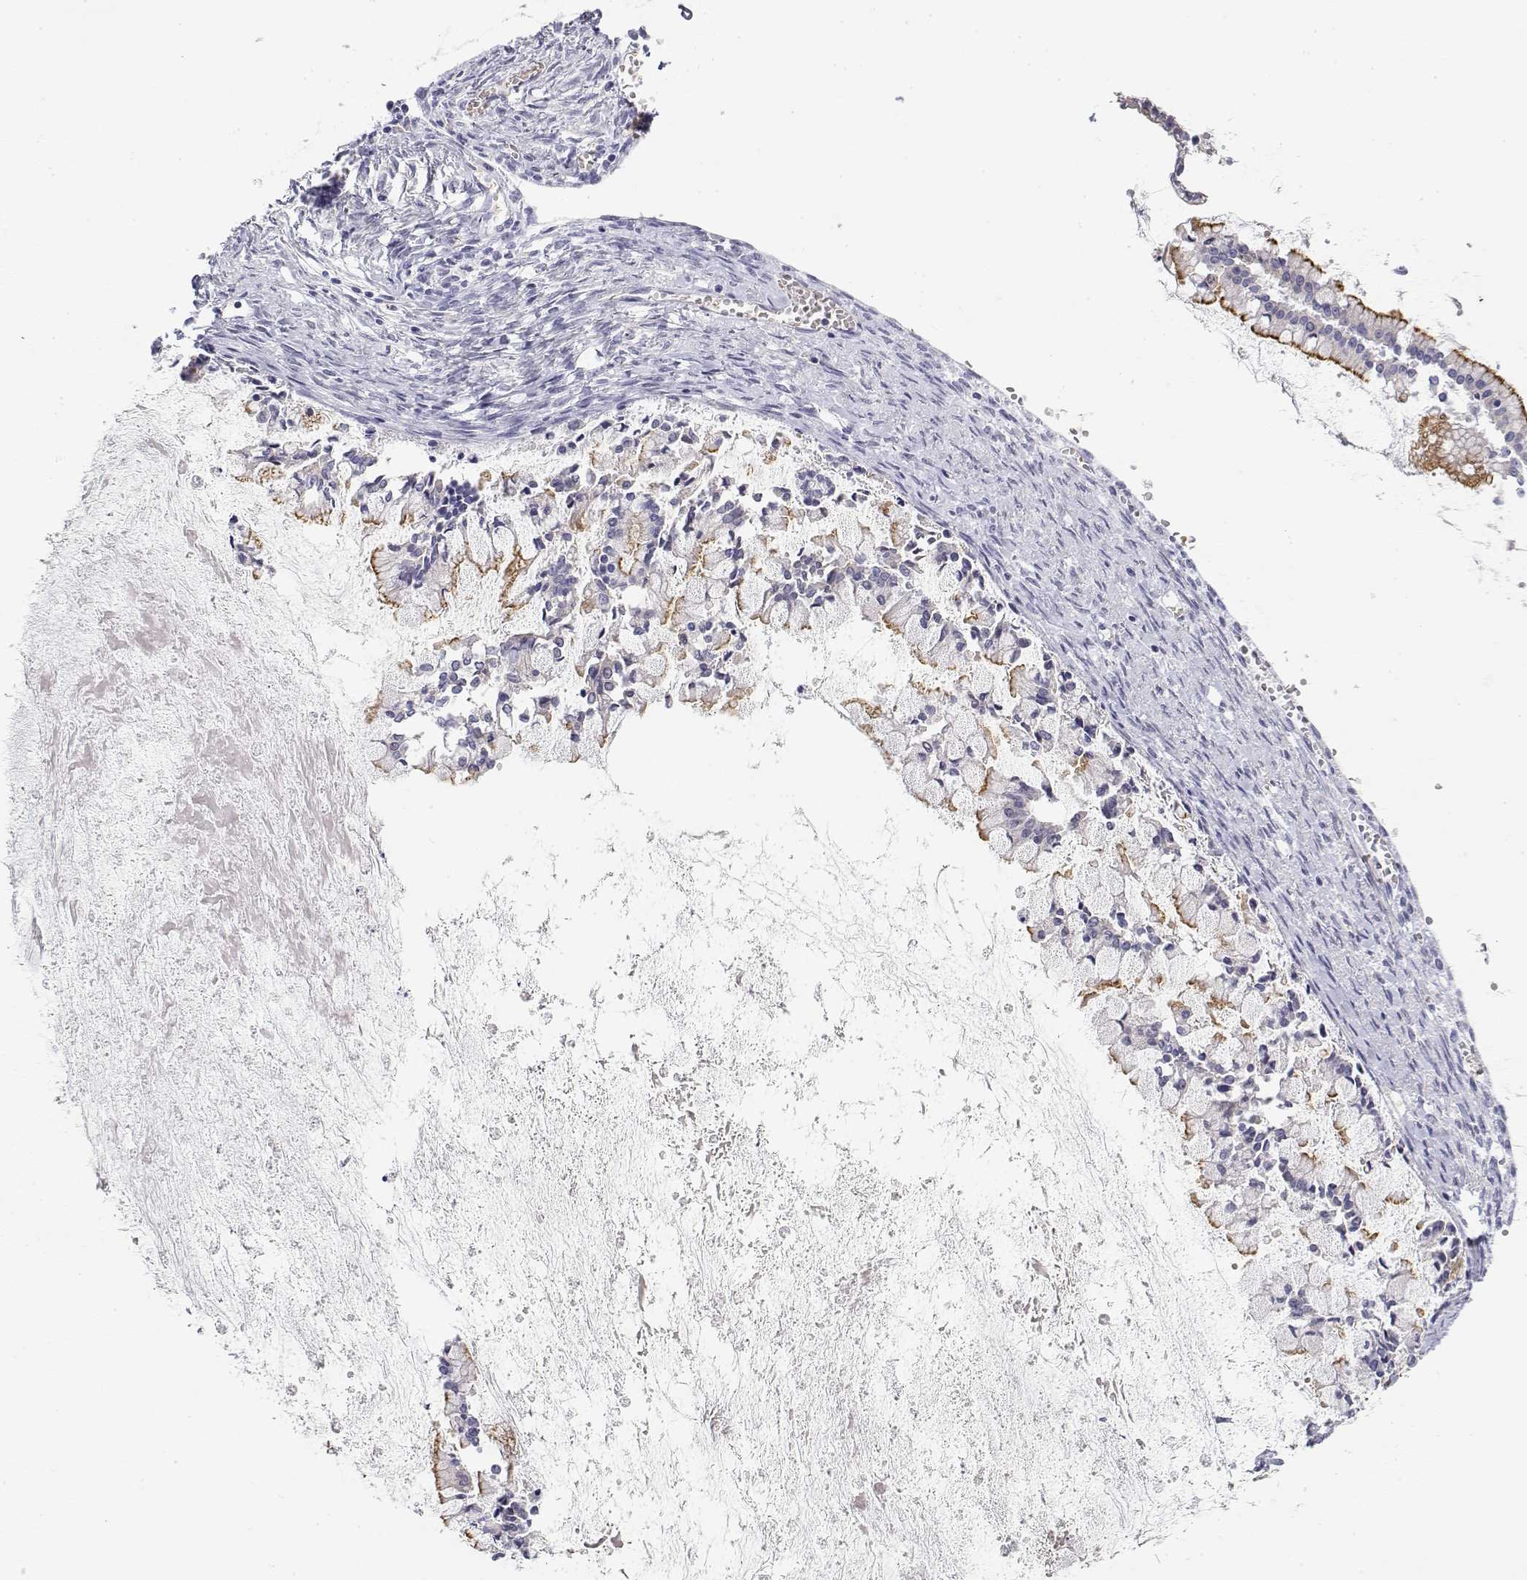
{"staining": {"intensity": "moderate", "quantity": "<25%", "location": "cytoplasmic/membranous"}, "tissue": "ovarian cancer", "cell_type": "Tumor cells", "image_type": "cancer", "snomed": [{"axis": "morphology", "description": "Cystadenocarcinoma, mucinous, NOS"}, {"axis": "topography", "description": "Ovary"}], "caption": "Protein expression analysis of ovarian cancer (mucinous cystadenocarcinoma) reveals moderate cytoplasmic/membranous expression in approximately <25% of tumor cells. Using DAB (brown) and hematoxylin (blue) stains, captured at high magnification using brightfield microscopy.", "gene": "MISP", "patient": {"sex": "female", "age": 67}}